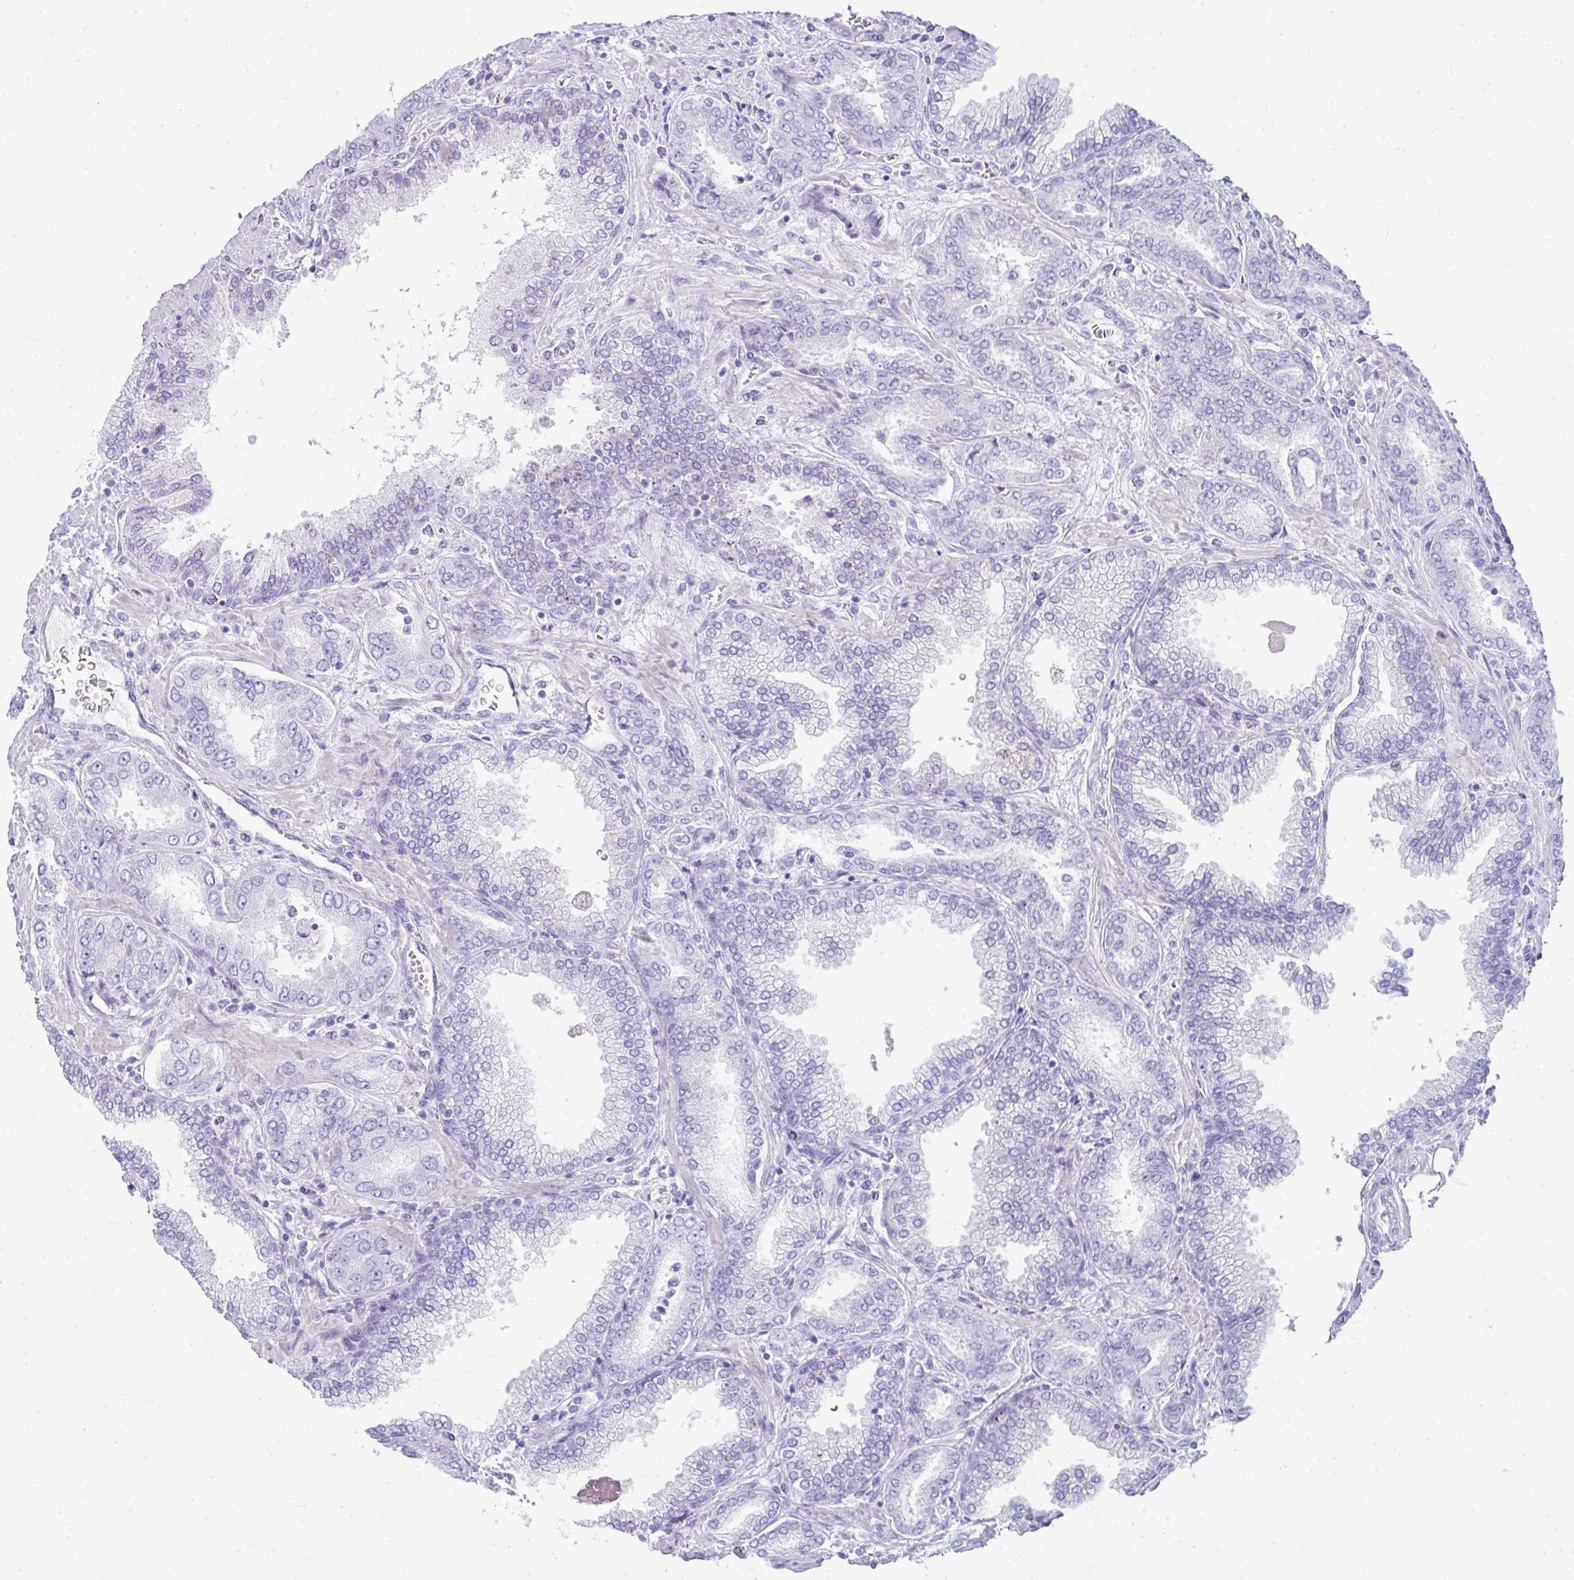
{"staining": {"intensity": "negative", "quantity": "none", "location": "none"}, "tissue": "prostate cancer", "cell_type": "Tumor cells", "image_type": "cancer", "snomed": [{"axis": "morphology", "description": "Adenocarcinoma, High grade"}, {"axis": "topography", "description": "Prostate"}], "caption": "An immunohistochemistry image of adenocarcinoma (high-grade) (prostate) is shown. There is no staining in tumor cells of adenocarcinoma (high-grade) (prostate).", "gene": "RLF", "patient": {"sex": "male", "age": 72}}